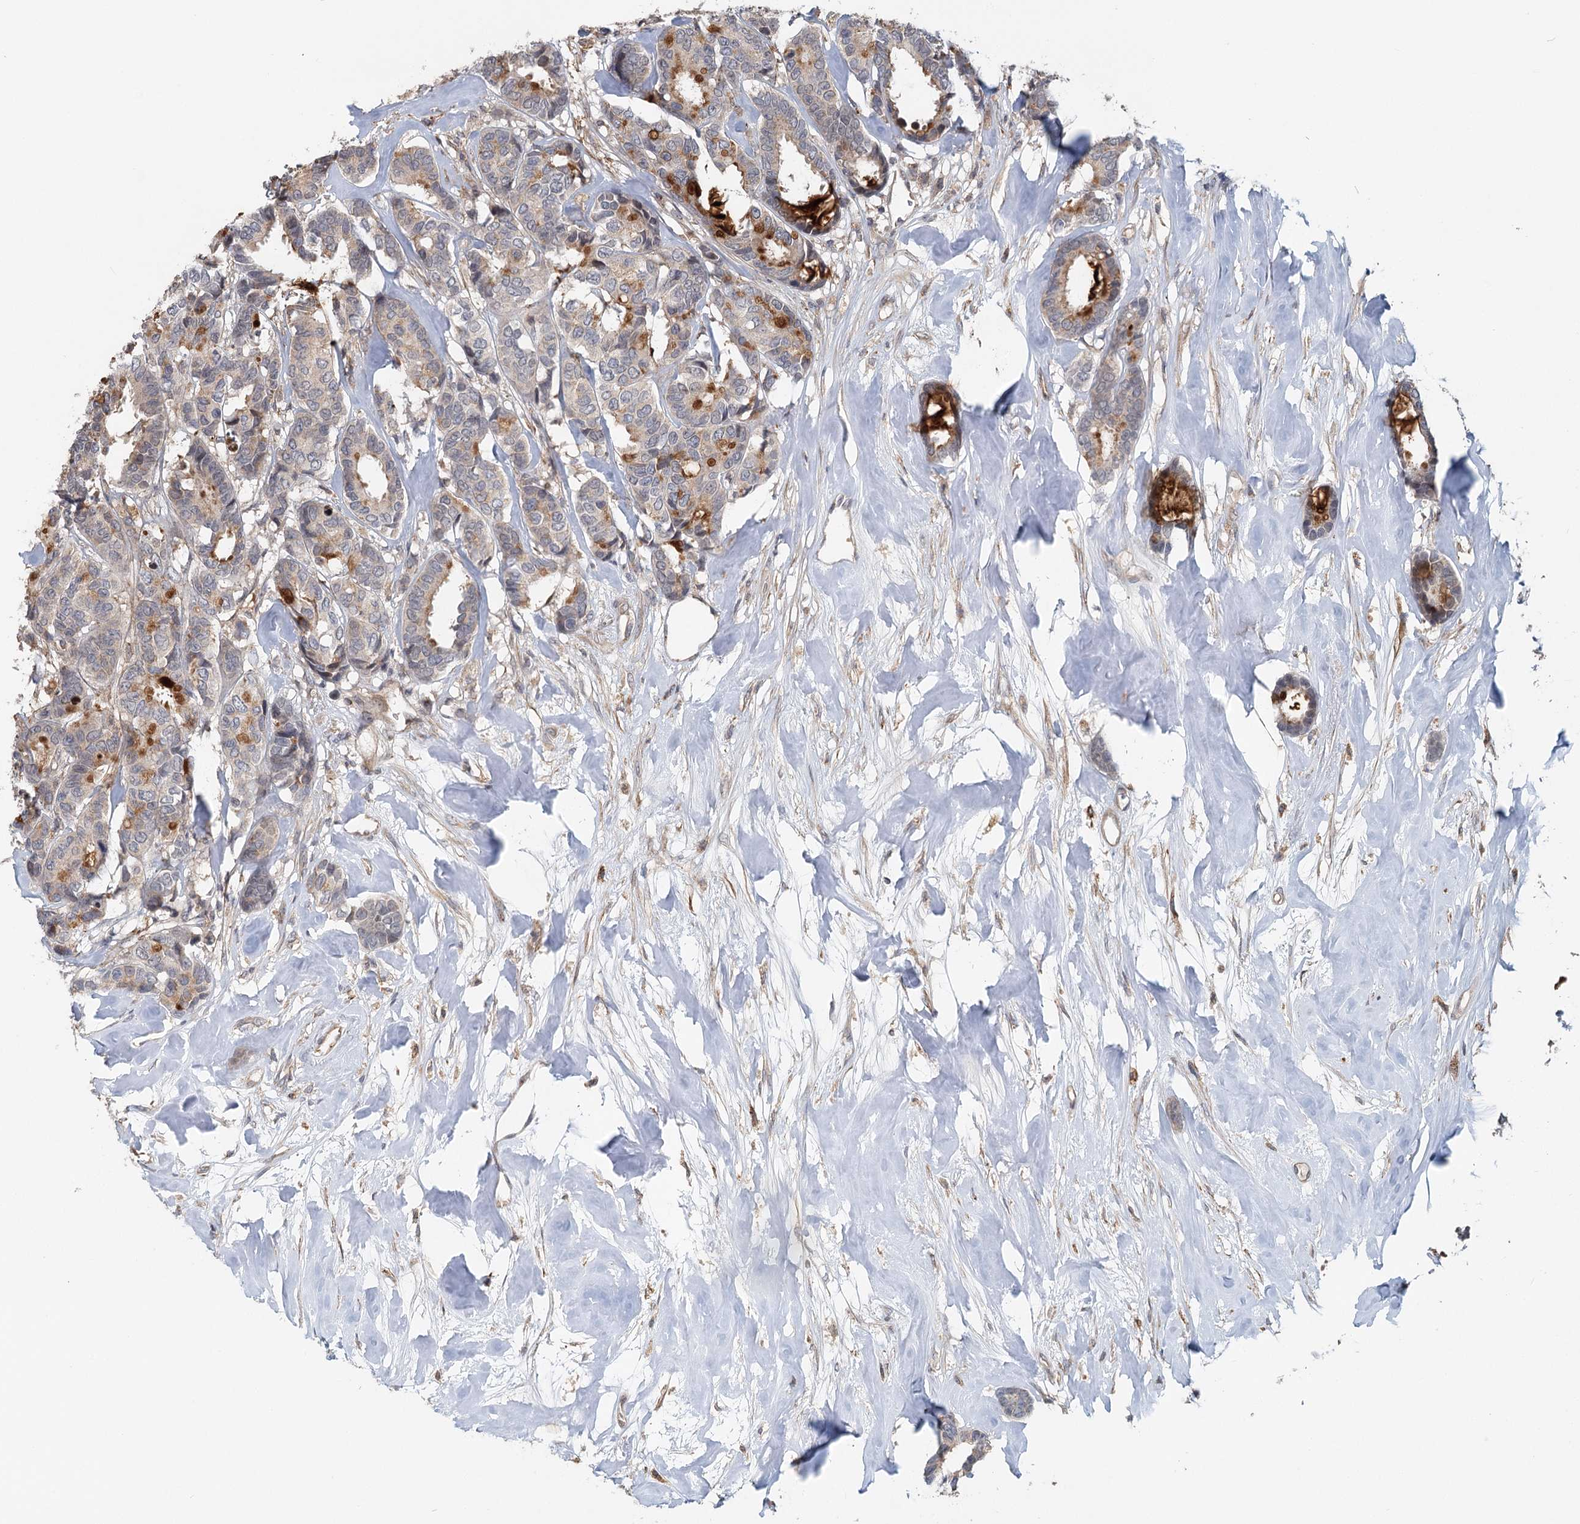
{"staining": {"intensity": "moderate", "quantity": "<25%", "location": "cytoplasmic/membranous"}, "tissue": "breast cancer", "cell_type": "Tumor cells", "image_type": "cancer", "snomed": [{"axis": "morphology", "description": "Duct carcinoma"}, {"axis": "topography", "description": "Breast"}], "caption": "The micrograph demonstrates staining of breast cancer (intraductal carcinoma), revealing moderate cytoplasmic/membranous protein positivity (brown color) within tumor cells. (DAB (3,3'-diaminobenzidine) IHC with brightfield microscopy, high magnification).", "gene": "RNF111", "patient": {"sex": "female", "age": 87}}